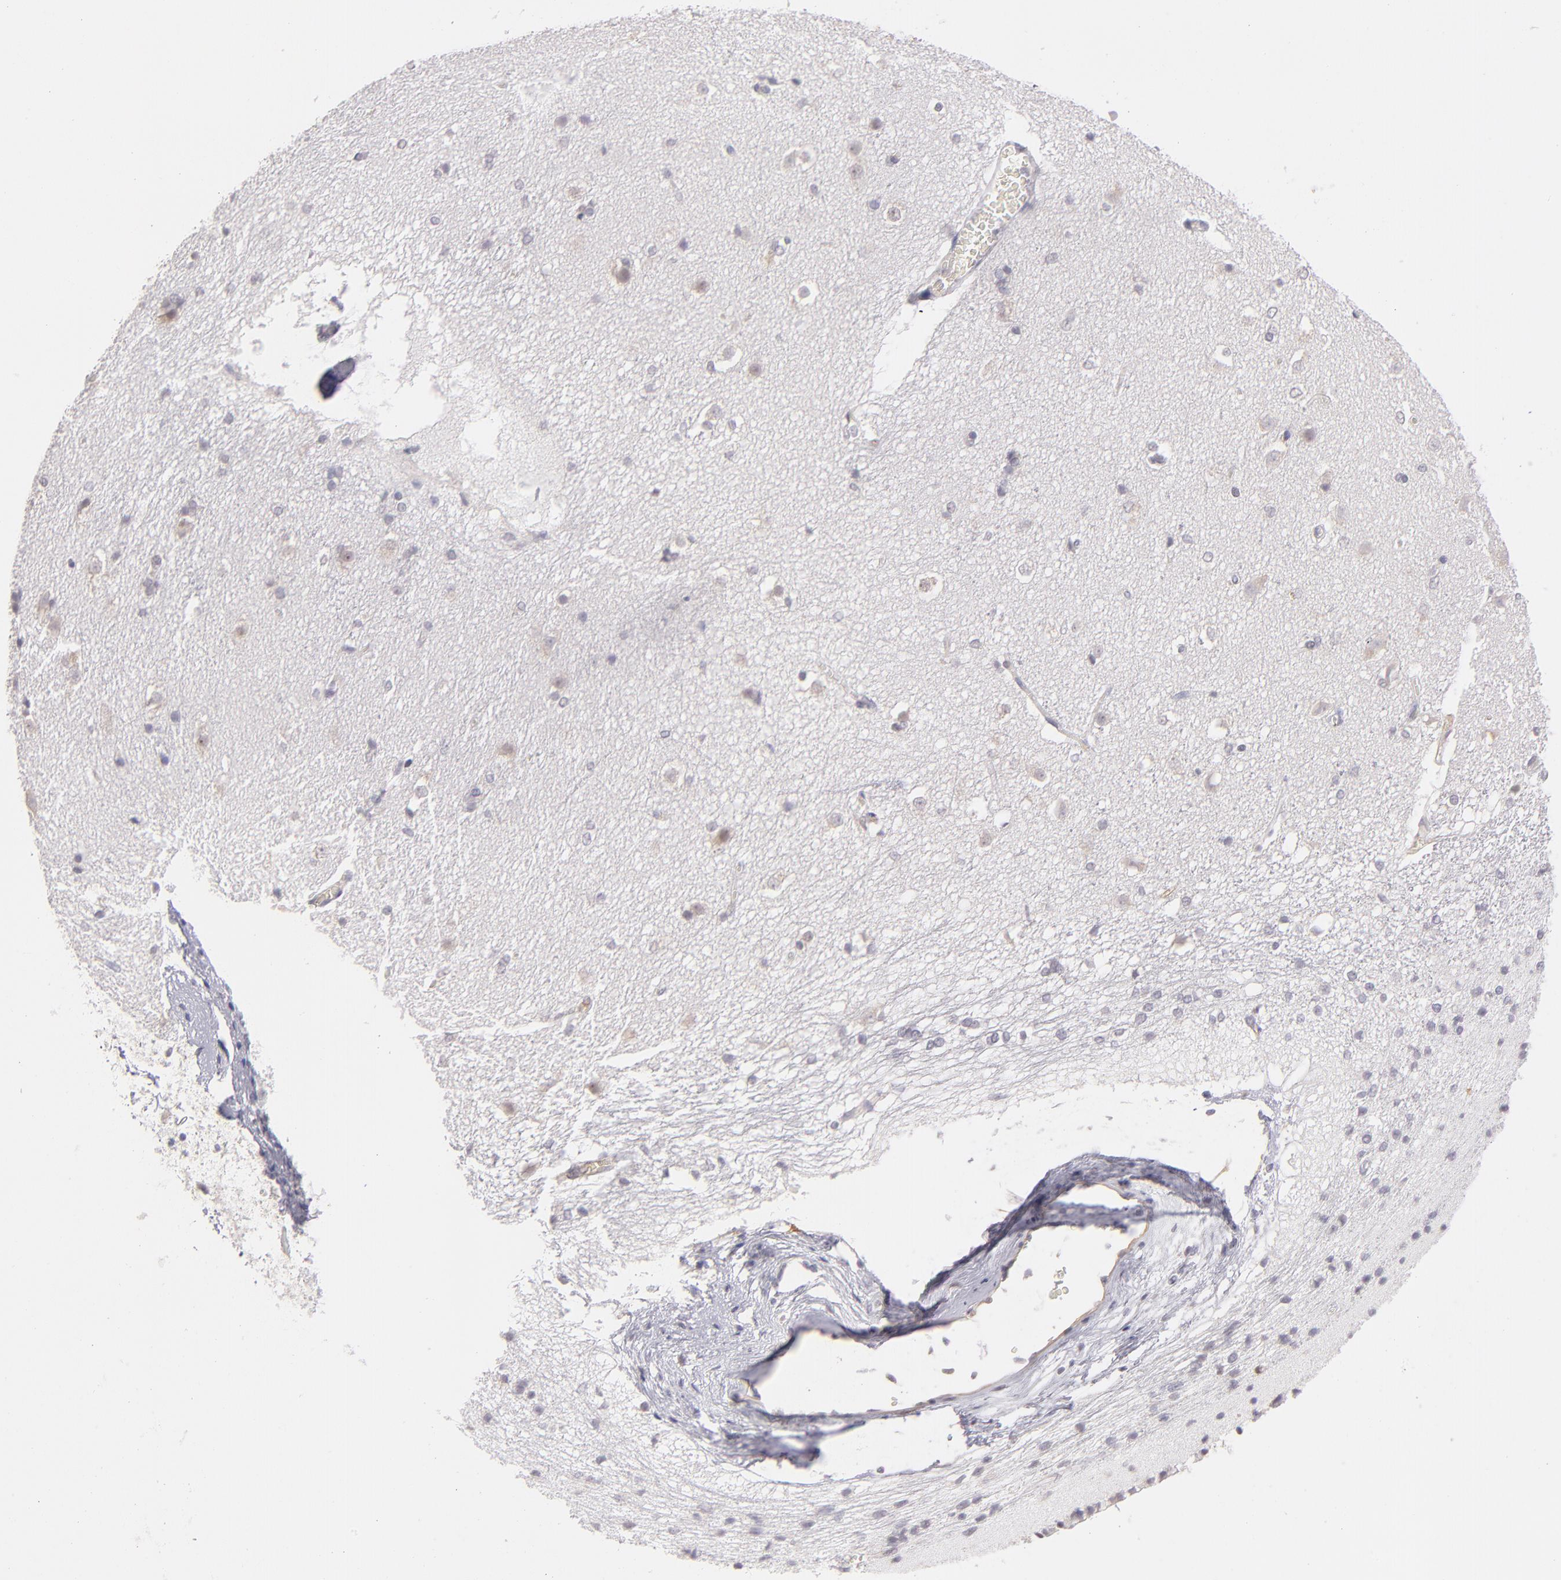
{"staining": {"intensity": "negative", "quantity": "none", "location": "none"}, "tissue": "caudate", "cell_type": "Glial cells", "image_type": "normal", "snomed": [{"axis": "morphology", "description": "Normal tissue, NOS"}, {"axis": "topography", "description": "Lateral ventricle wall"}], "caption": "The image reveals no staining of glial cells in unremarkable caudate.", "gene": "THBD", "patient": {"sex": "female", "age": 19}}